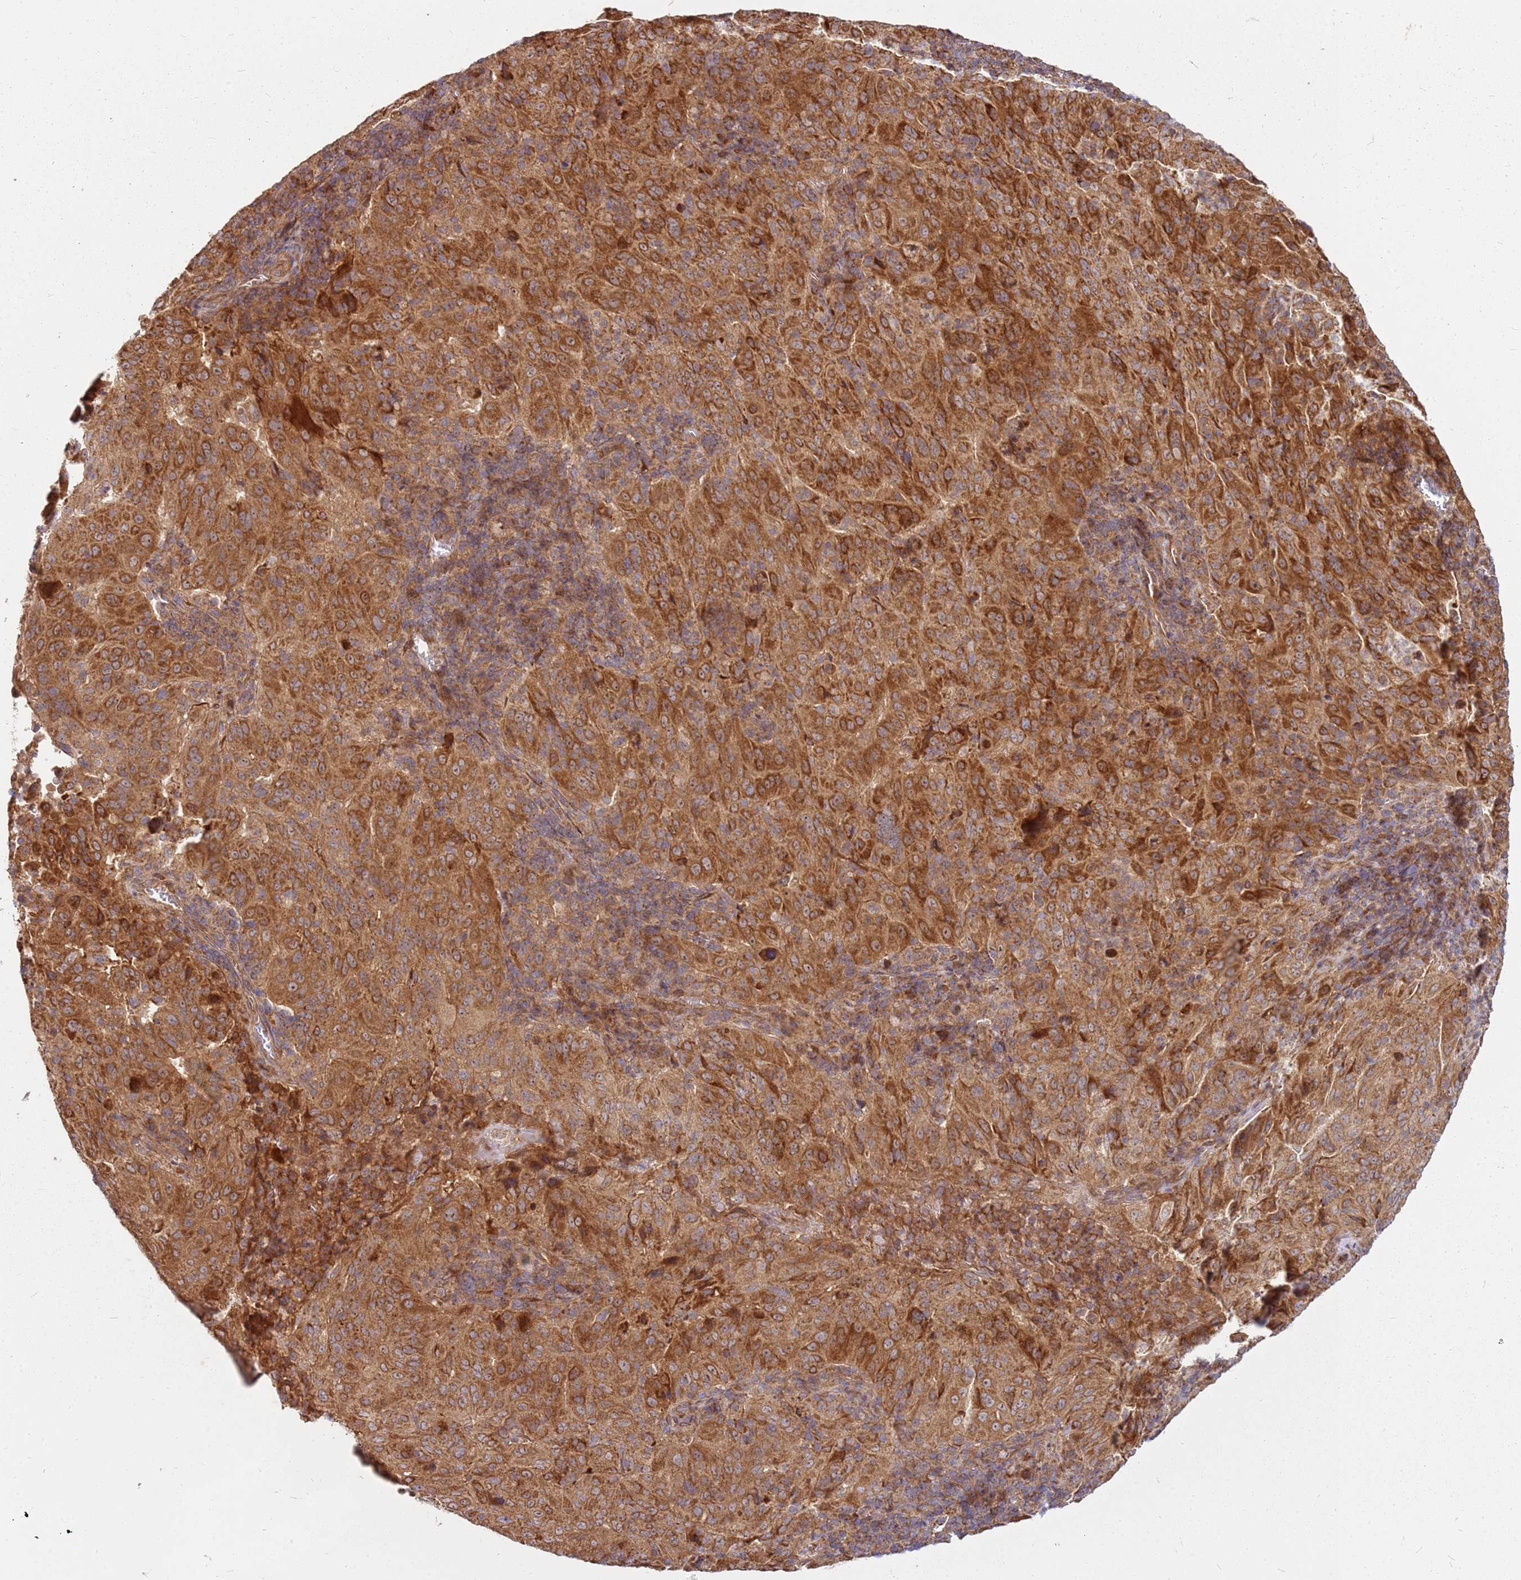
{"staining": {"intensity": "strong", "quantity": ">75%", "location": "cytoplasmic/membranous"}, "tissue": "pancreatic cancer", "cell_type": "Tumor cells", "image_type": "cancer", "snomed": [{"axis": "morphology", "description": "Adenocarcinoma, NOS"}, {"axis": "topography", "description": "Pancreas"}], "caption": "A micrograph of human adenocarcinoma (pancreatic) stained for a protein demonstrates strong cytoplasmic/membranous brown staining in tumor cells.", "gene": "CCDC159", "patient": {"sex": "male", "age": 63}}